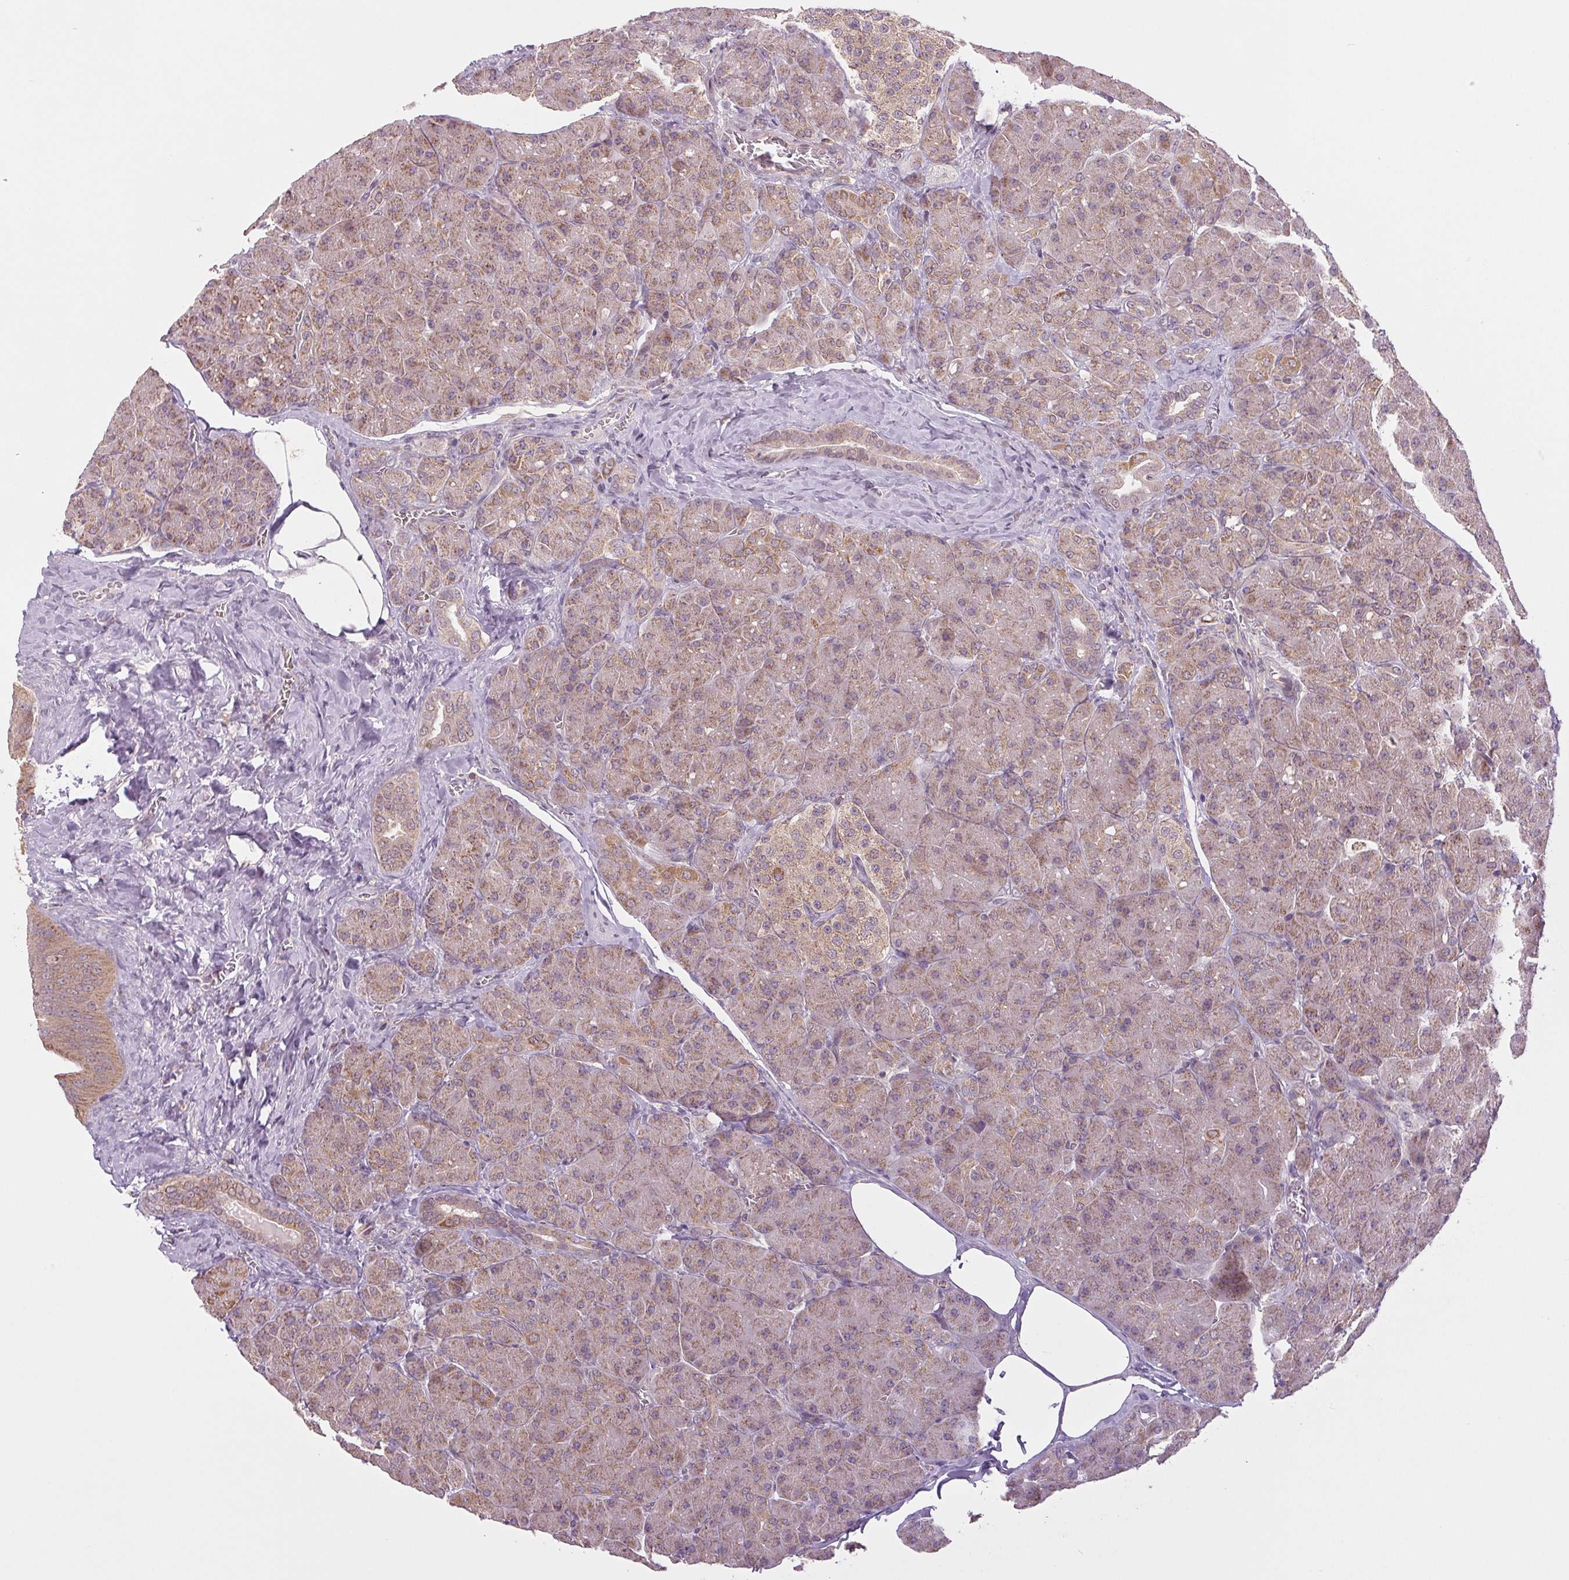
{"staining": {"intensity": "weak", "quantity": "25%-75%", "location": "cytoplasmic/membranous"}, "tissue": "pancreas", "cell_type": "Exocrine glandular cells", "image_type": "normal", "snomed": [{"axis": "morphology", "description": "Normal tissue, NOS"}, {"axis": "topography", "description": "Pancreas"}], "caption": "DAB (3,3'-diaminobenzidine) immunohistochemical staining of benign human pancreas demonstrates weak cytoplasmic/membranous protein positivity in approximately 25%-75% of exocrine glandular cells. The staining is performed using DAB brown chromogen to label protein expression. The nuclei are counter-stained blue using hematoxylin.", "gene": "MAP3K5", "patient": {"sex": "male", "age": 55}}